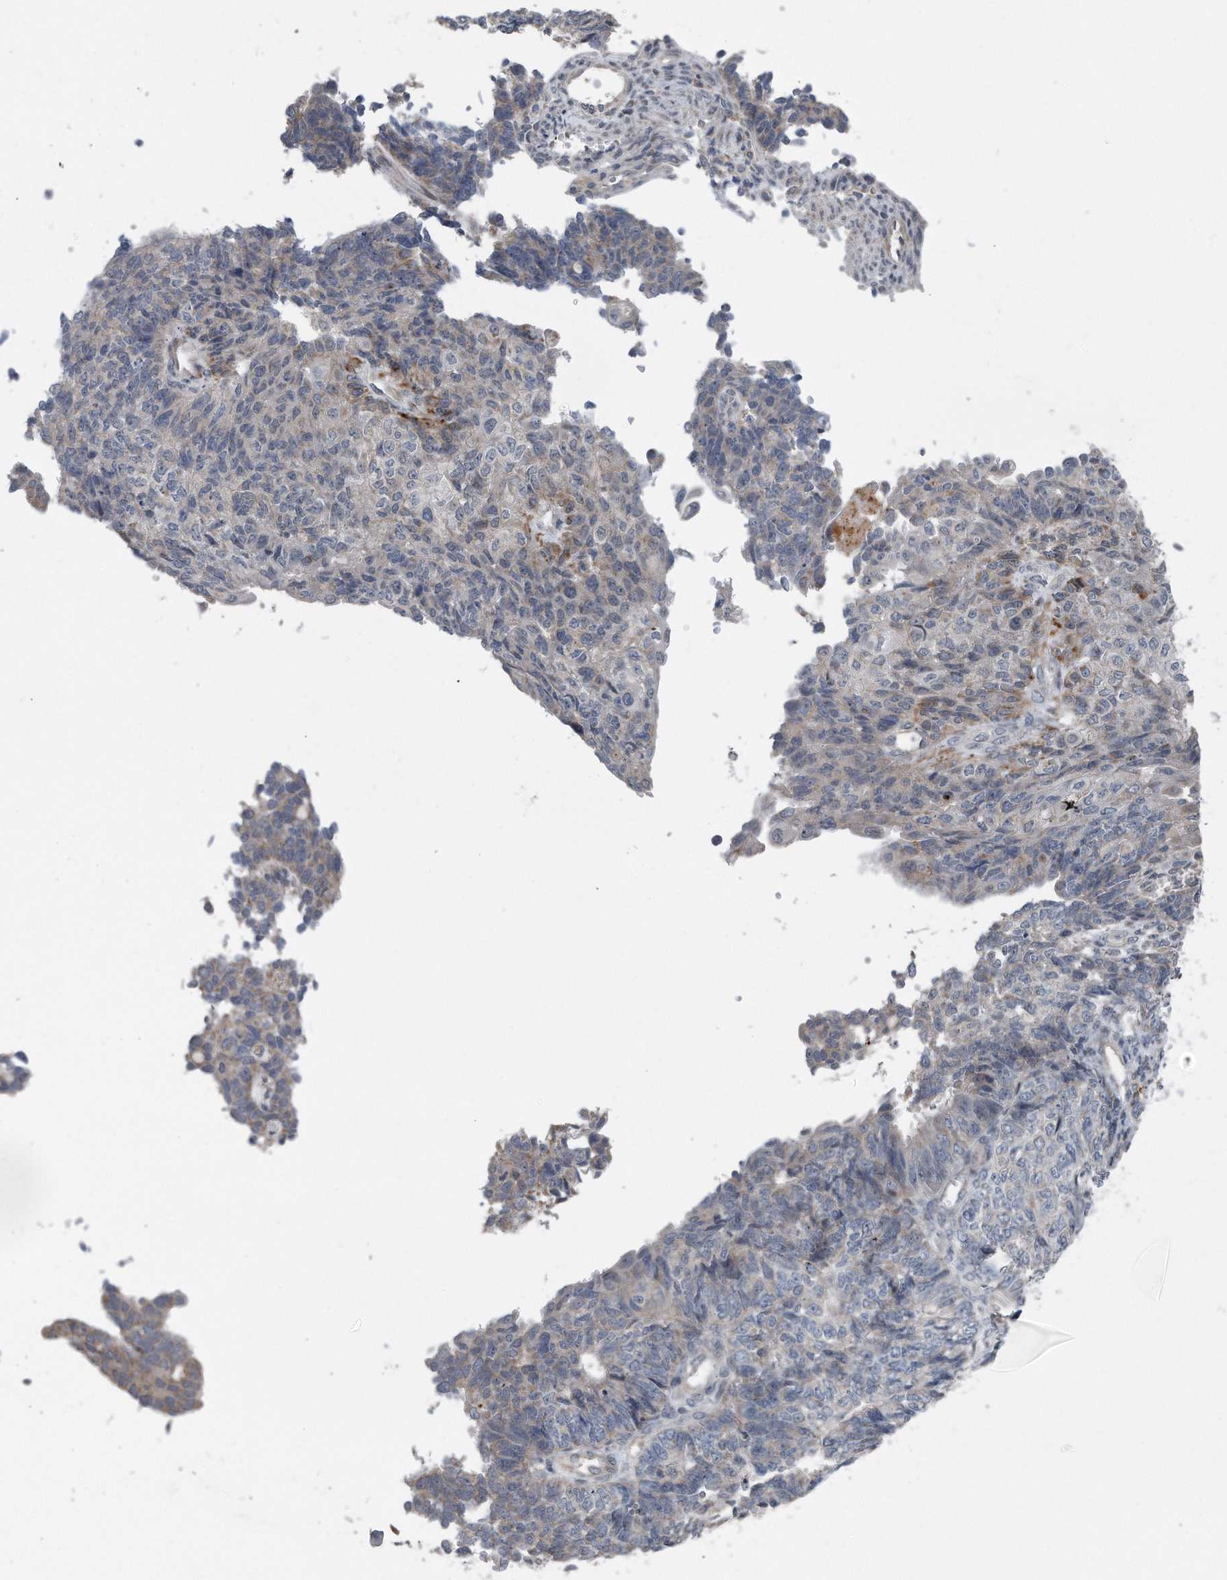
{"staining": {"intensity": "weak", "quantity": "<25%", "location": "cytoplasmic/membranous"}, "tissue": "endometrial cancer", "cell_type": "Tumor cells", "image_type": "cancer", "snomed": [{"axis": "morphology", "description": "Adenocarcinoma, NOS"}, {"axis": "topography", "description": "Endometrium"}], "caption": "IHC photomicrograph of human endometrial adenocarcinoma stained for a protein (brown), which demonstrates no positivity in tumor cells.", "gene": "DST", "patient": {"sex": "female", "age": 32}}